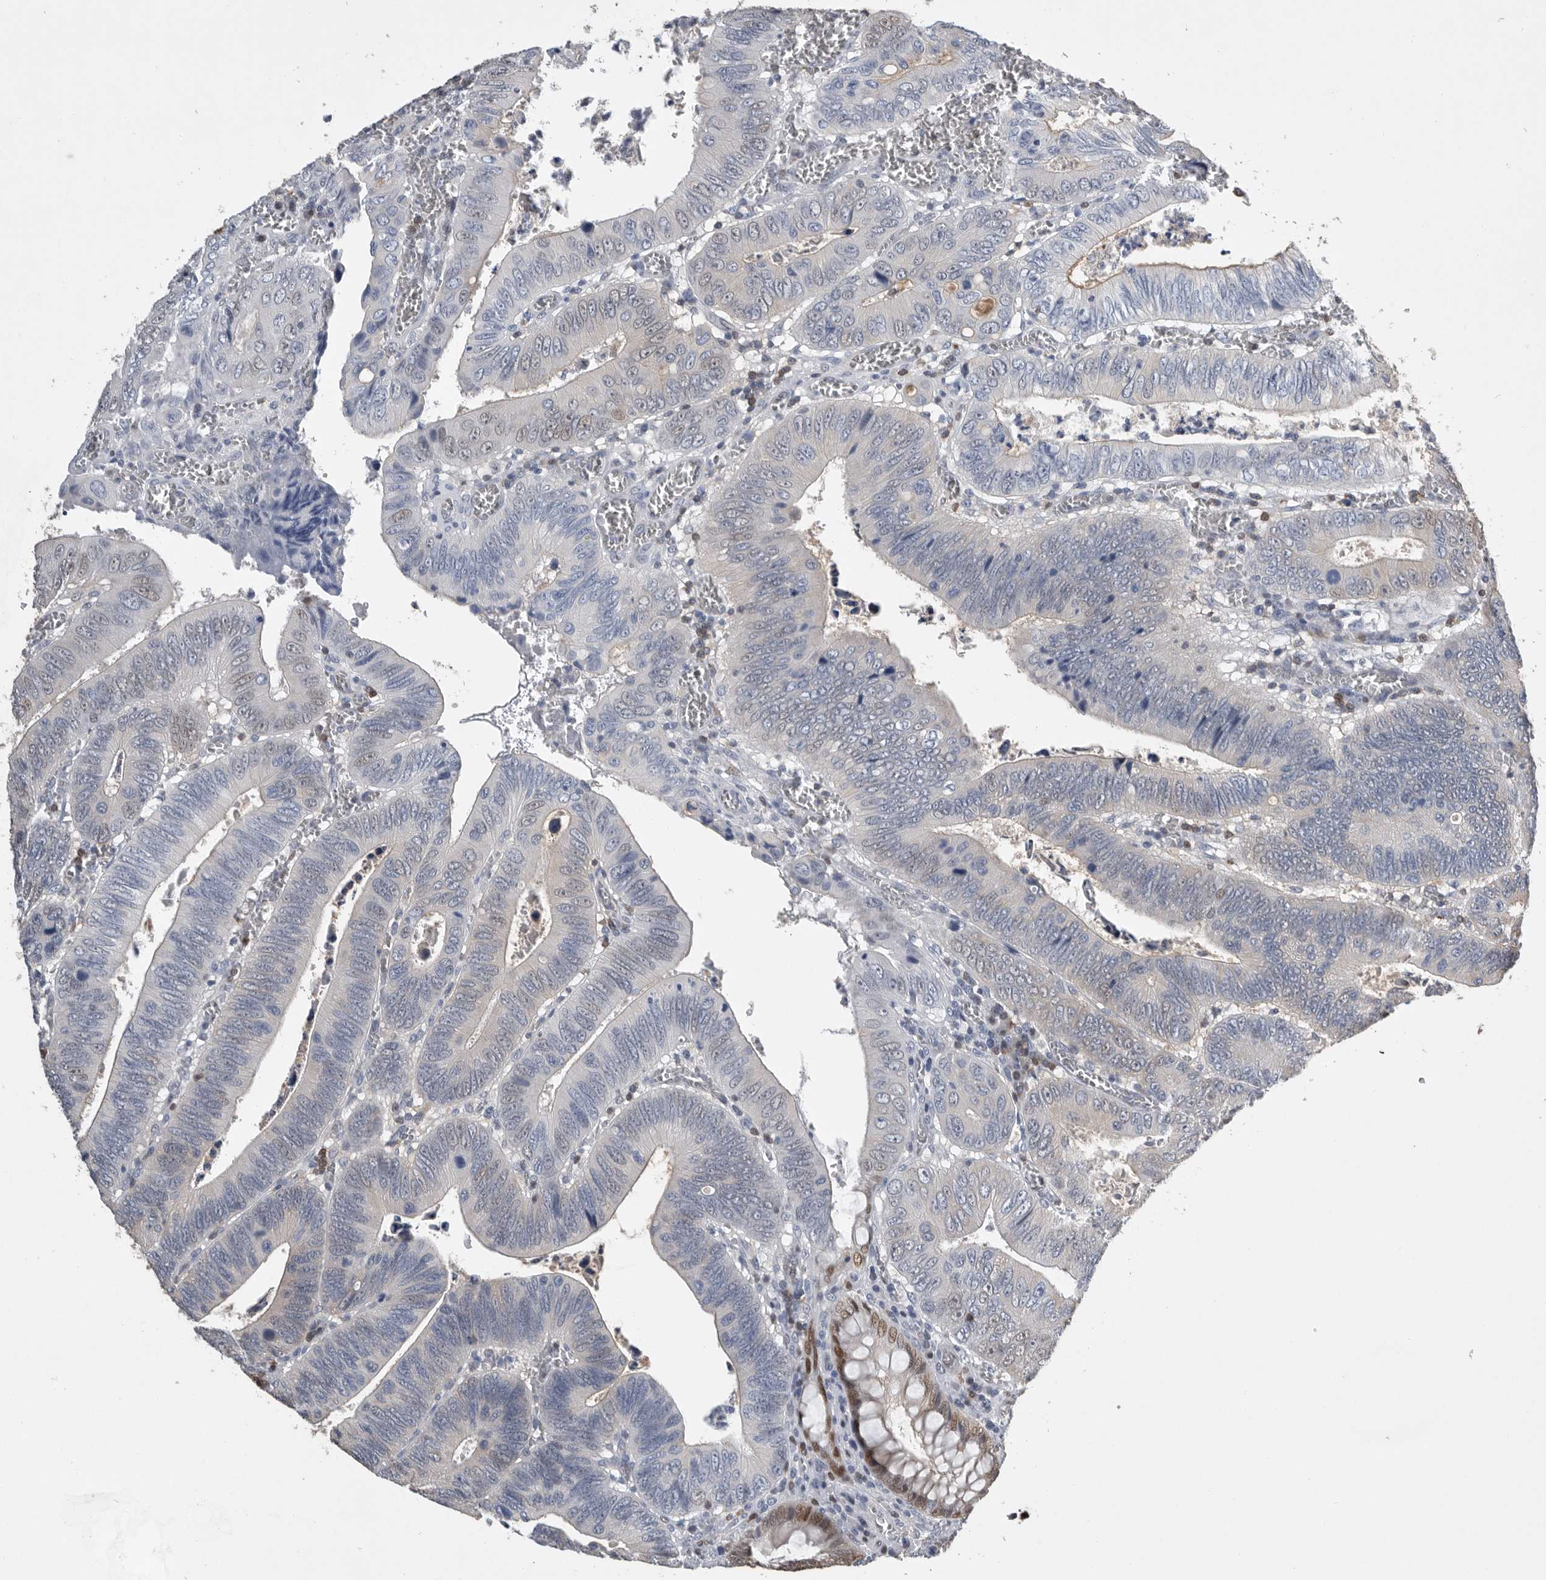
{"staining": {"intensity": "negative", "quantity": "none", "location": "none"}, "tissue": "colorectal cancer", "cell_type": "Tumor cells", "image_type": "cancer", "snomed": [{"axis": "morphology", "description": "Inflammation, NOS"}, {"axis": "morphology", "description": "Adenocarcinoma, NOS"}, {"axis": "topography", "description": "Colon"}], "caption": "DAB immunohistochemical staining of colorectal cancer demonstrates no significant positivity in tumor cells.", "gene": "PDCD4", "patient": {"sex": "male", "age": 72}}